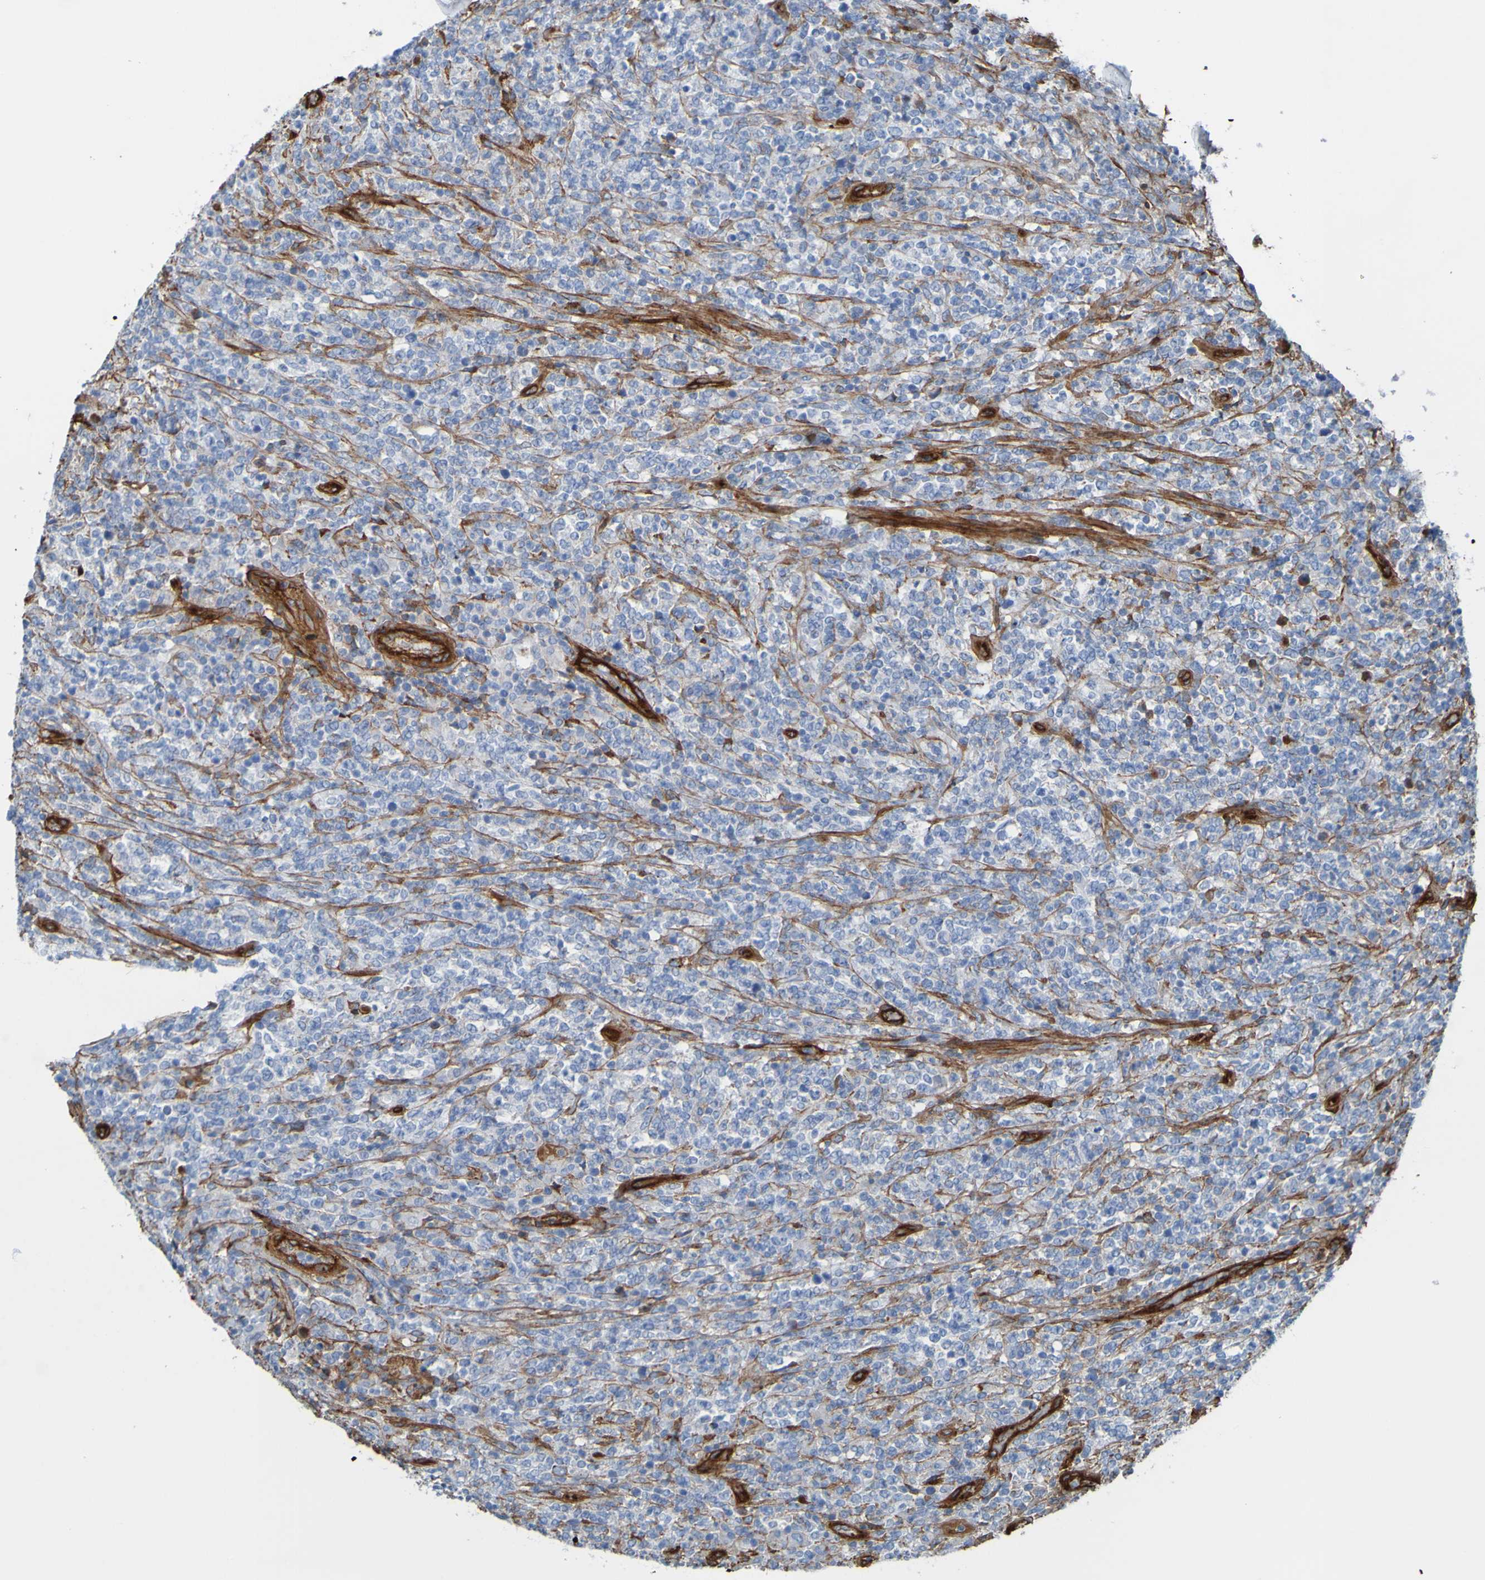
{"staining": {"intensity": "negative", "quantity": "none", "location": "none"}, "tissue": "lymphoma", "cell_type": "Tumor cells", "image_type": "cancer", "snomed": [{"axis": "morphology", "description": "Malignant lymphoma, non-Hodgkin's type, High grade"}, {"axis": "topography", "description": "Soft tissue"}], "caption": "DAB immunohistochemical staining of human lymphoma displays no significant positivity in tumor cells.", "gene": "COL4A2", "patient": {"sex": "male", "age": 18}}